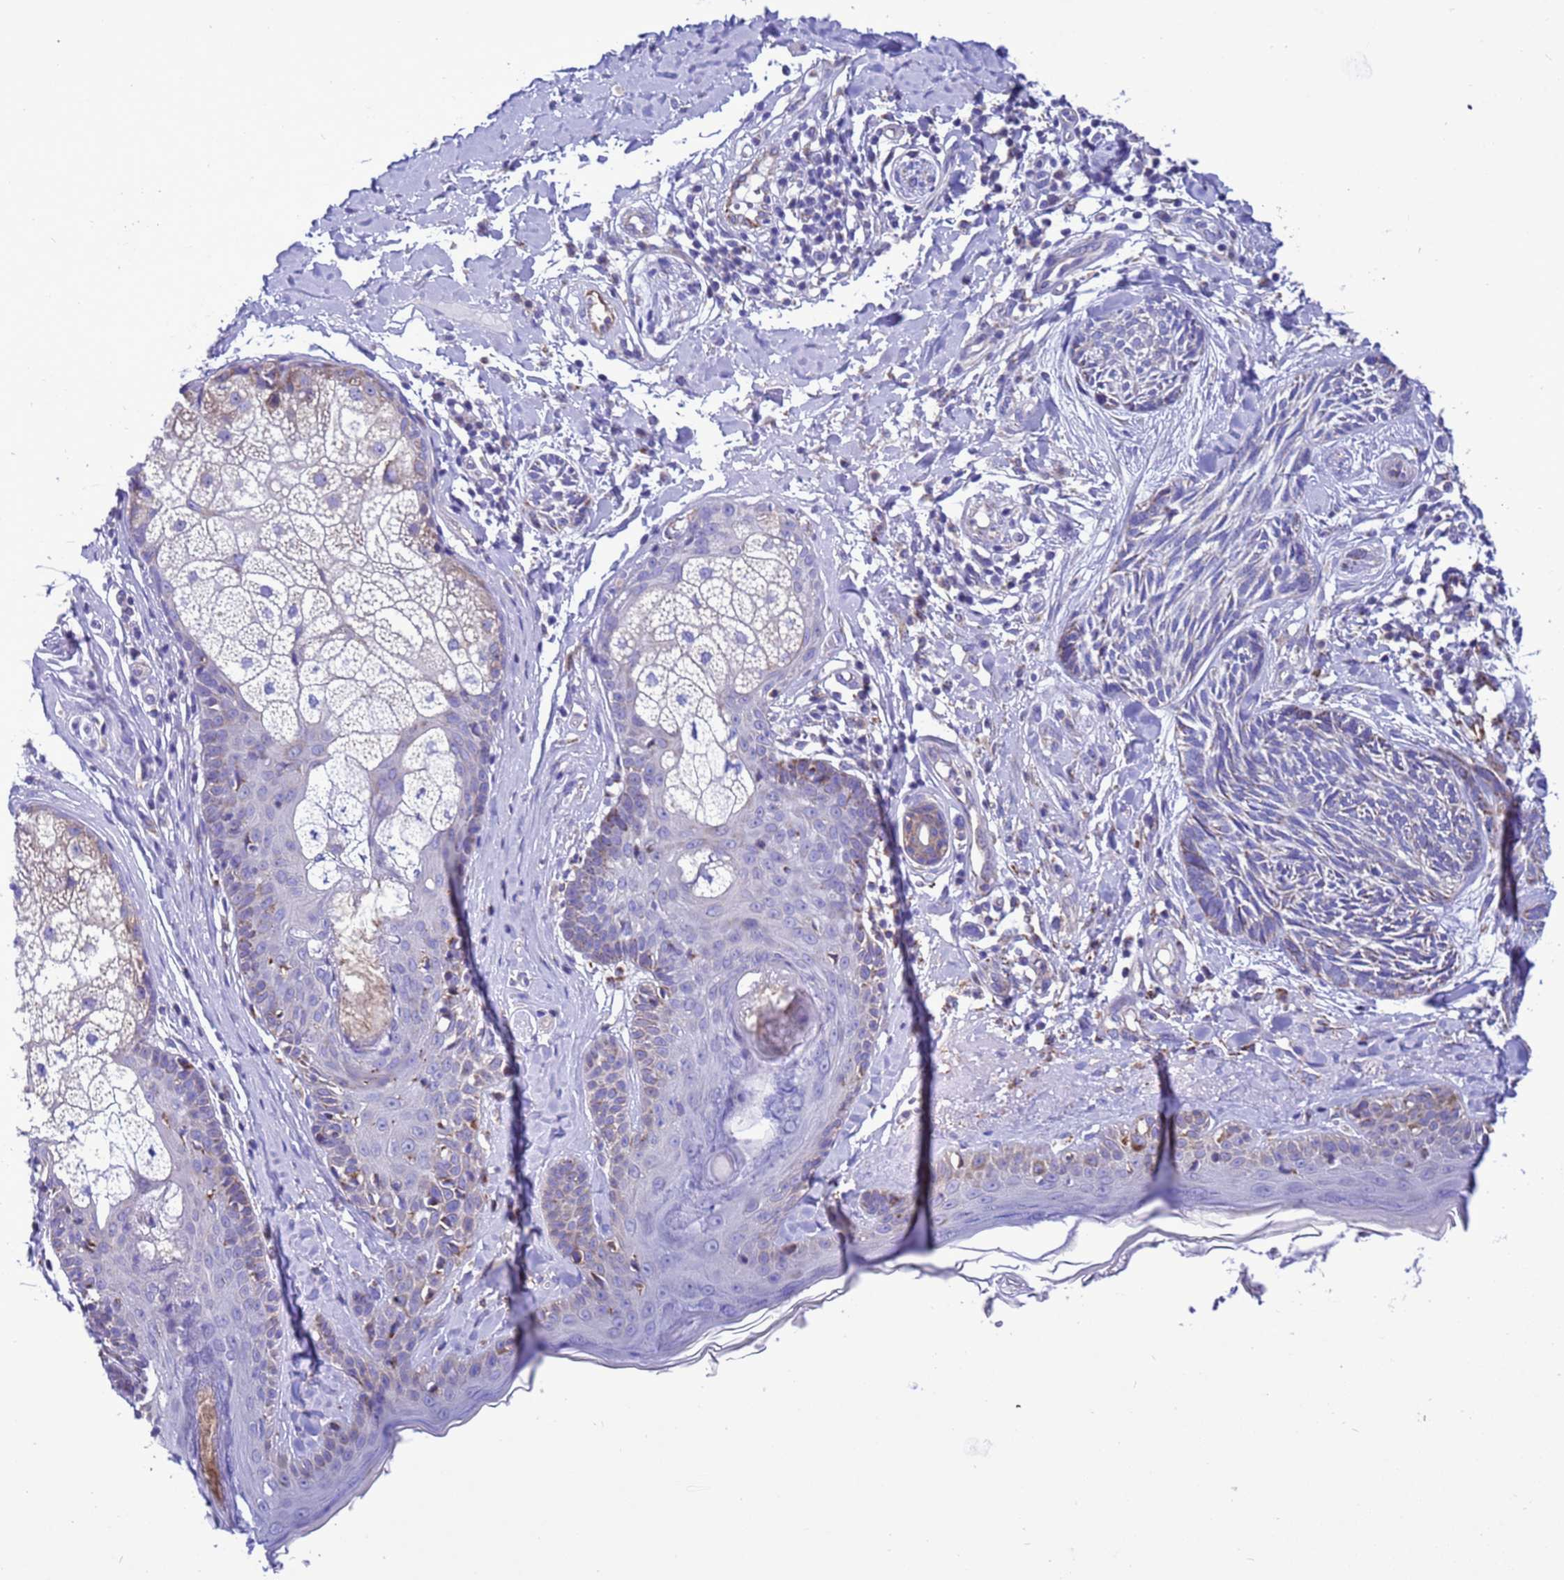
{"staining": {"intensity": "negative", "quantity": "none", "location": "none"}, "tissue": "skin cancer", "cell_type": "Tumor cells", "image_type": "cancer", "snomed": [{"axis": "morphology", "description": "Squamous cell carcinoma, NOS"}, {"axis": "topography", "description": "Skin"}], "caption": "High magnification brightfield microscopy of squamous cell carcinoma (skin) stained with DAB (3,3'-diaminobenzidine) (brown) and counterstained with hematoxylin (blue): tumor cells show no significant expression.", "gene": "CCDC191", "patient": {"sex": "male", "age": 82}}